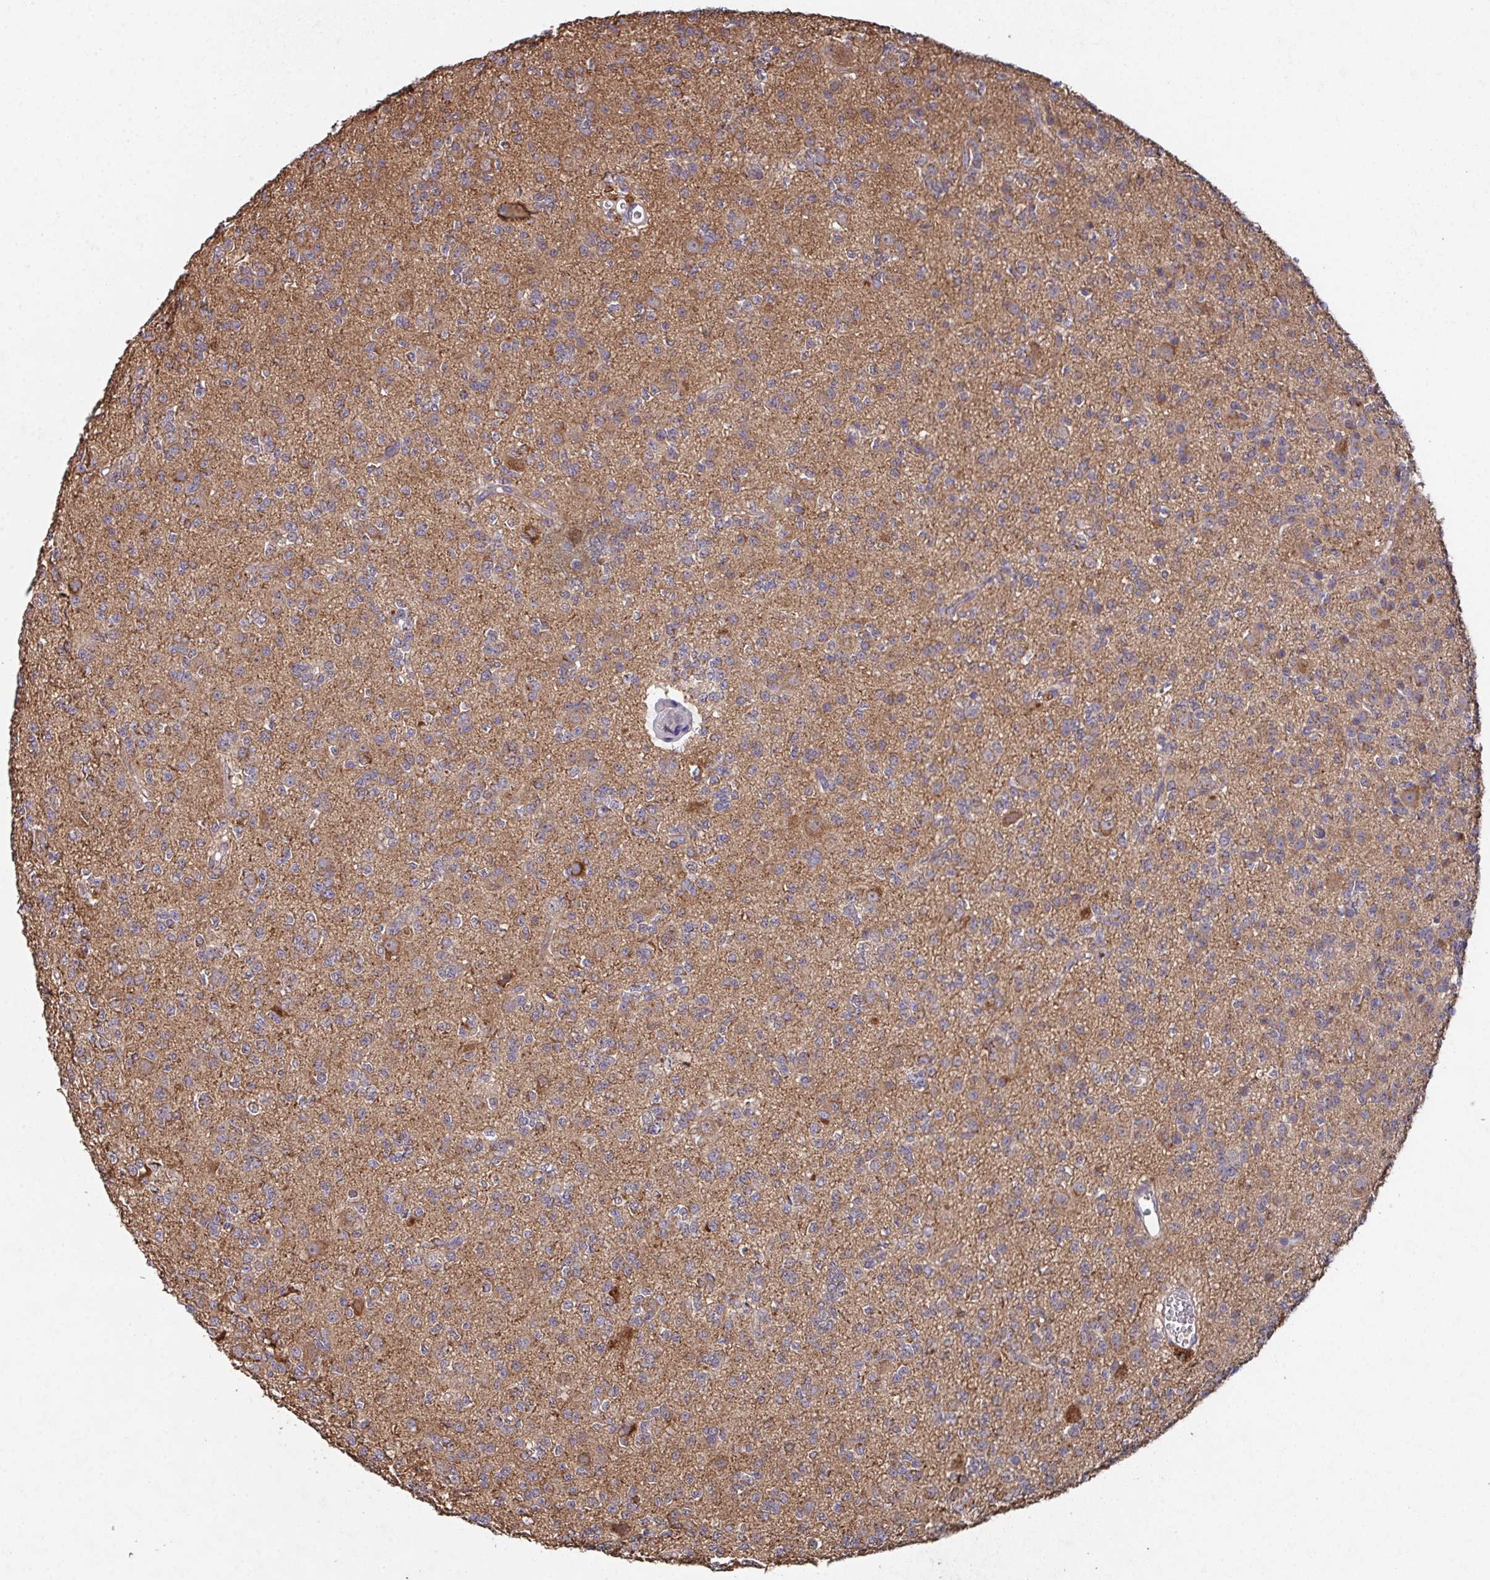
{"staining": {"intensity": "weak", "quantity": "25%-75%", "location": "cytoplasmic/membranous"}, "tissue": "glioma", "cell_type": "Tumor cells", "image_type": "cancer", "snomed": [{"axis": "morphology", "description": "Glioma, malignant, High grade"}, {"axis": "topography", "description": "Brain"}], "caption": "Protein analysis of malignant glioma (high-grade) tissue exhibits weak cytoplasmic/membranous expression in approximately 25%-75% of tumor cells. Nuclei are stained in blue.", "gene": "MT-ND3", "patient": {"sex": "male", "age": 36}}